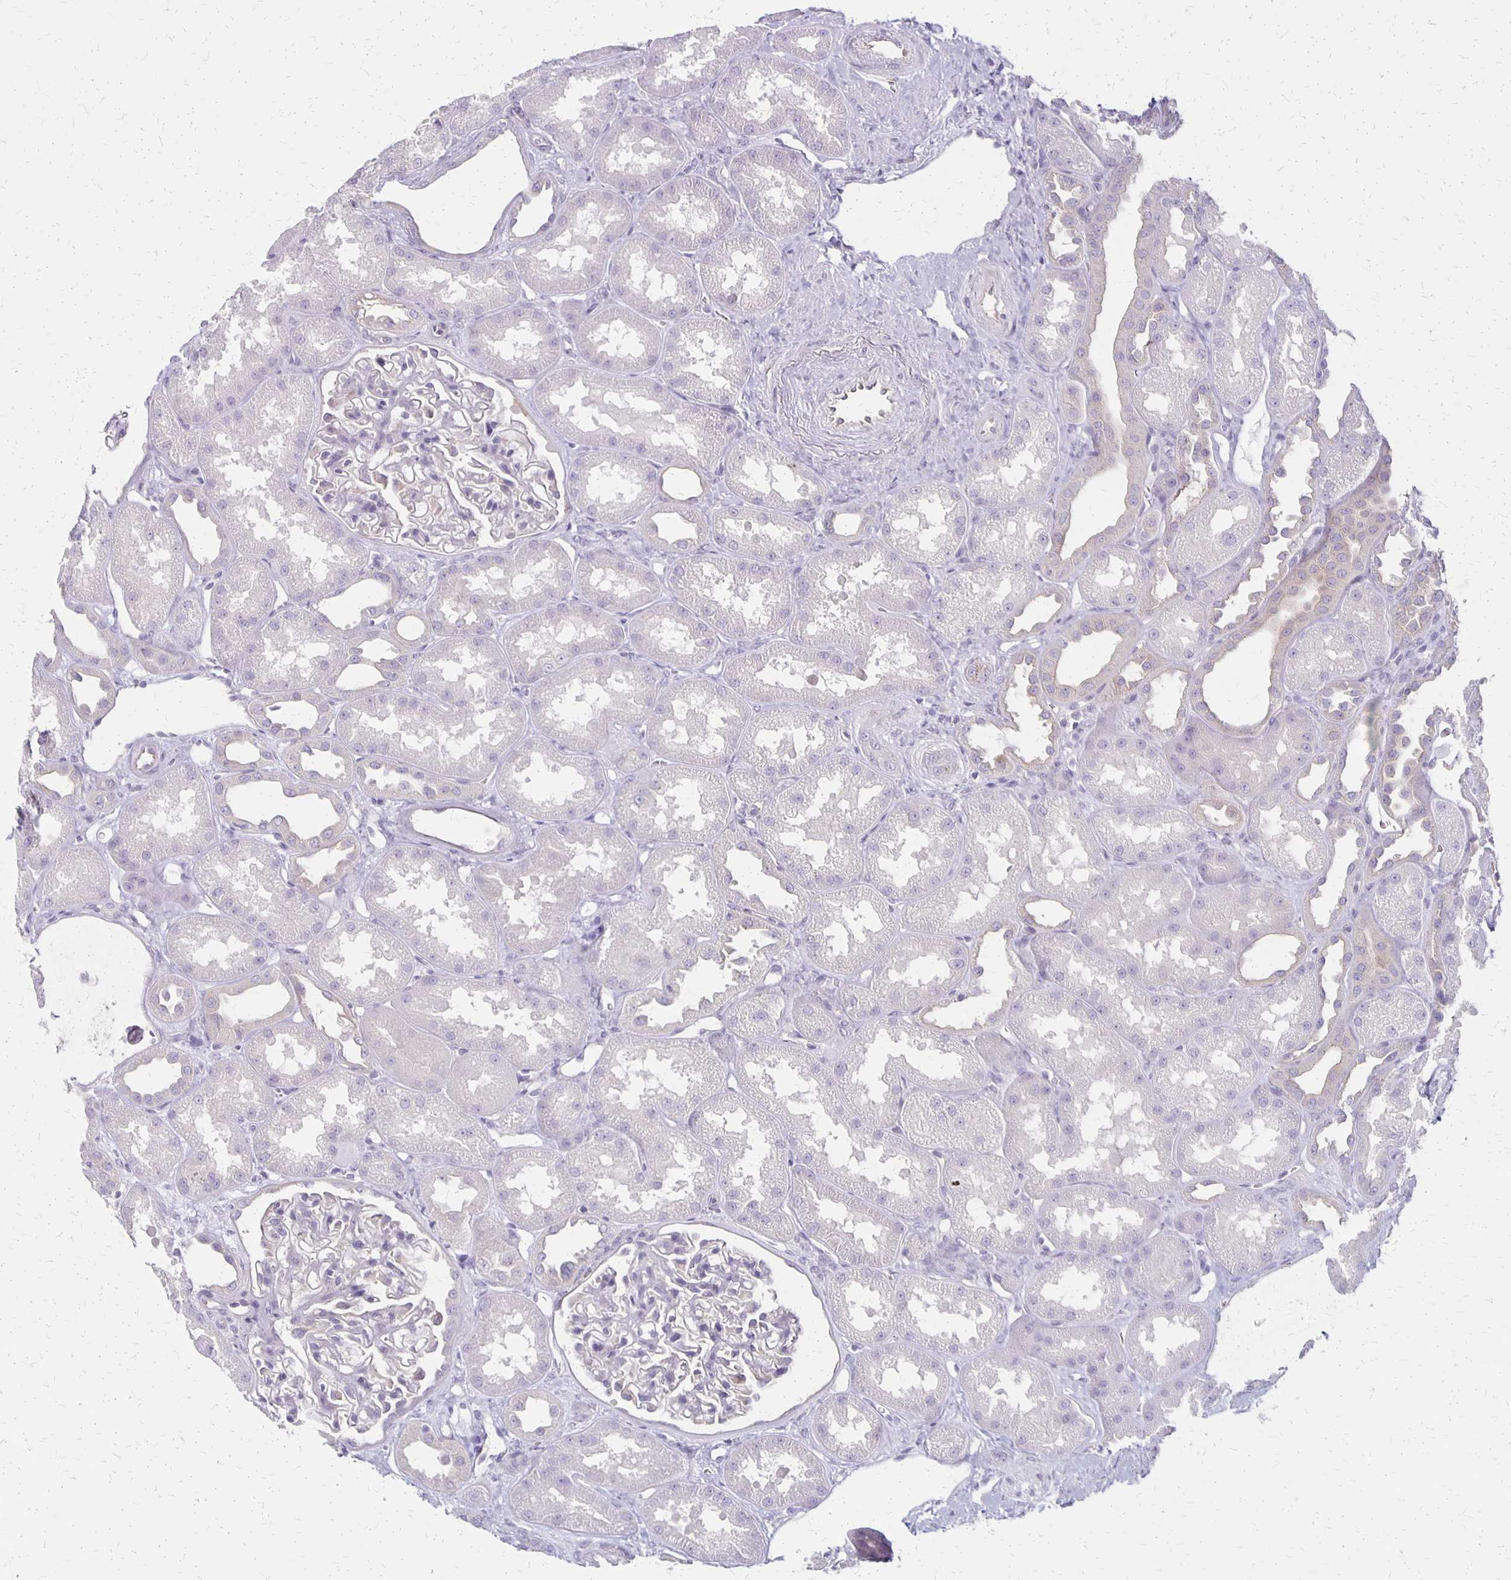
{"staining": {"intensity": "negative", "quantity": "none", "location": "none"}, "tissue": "kidney", "cell_type": "Cells in glomeruli", "image_type": "normal", "snomed": [{"axis": "morphology", "description": "Normal tissue, NOS"}, {"axis": "topography", "description": "Kidney"}], "caption": "The immunohistochemistry (IHC) photomicrograph has no significant positivity in cells in glomeruli of kidney.", "gene": "HOMER1", "patient": {"sex": "male", "age": 61}}